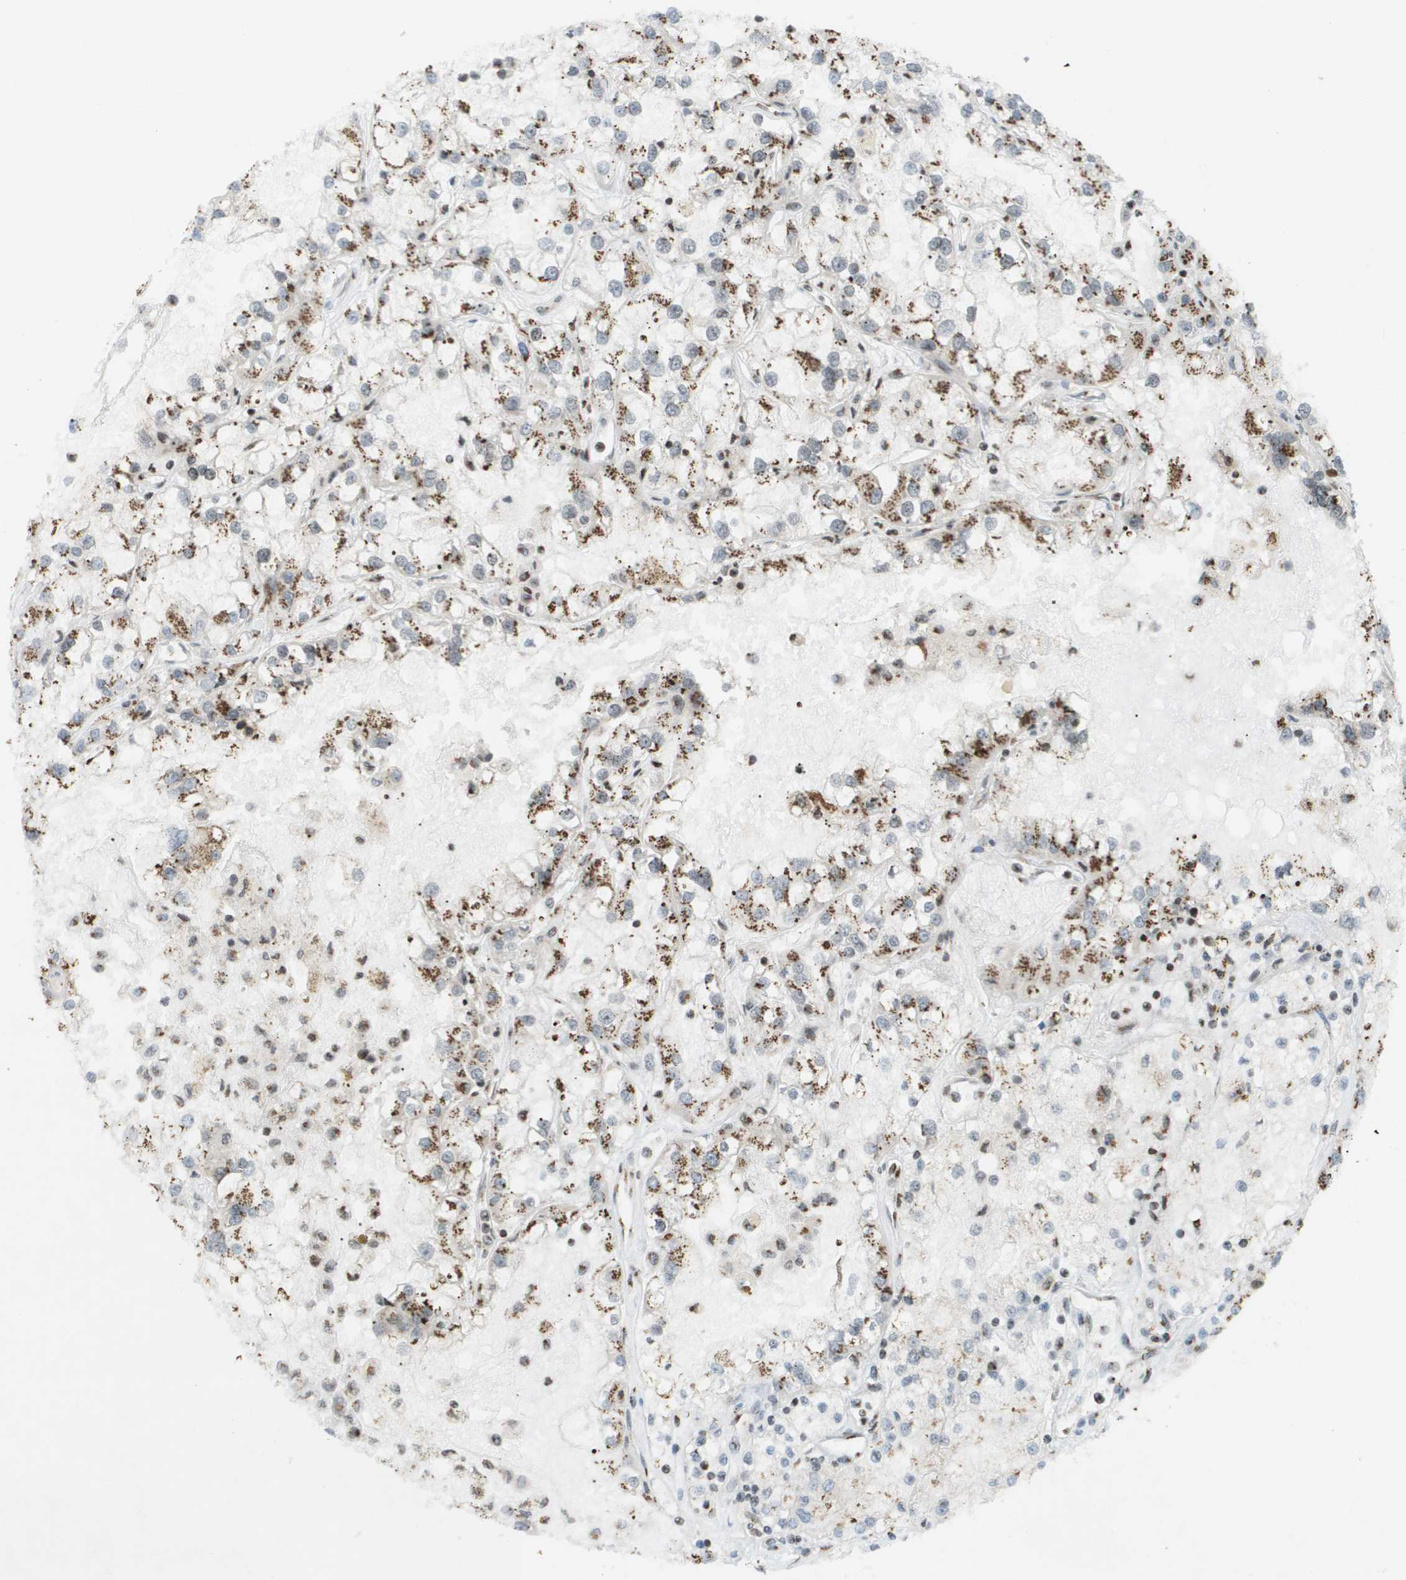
{"staining": {"intensity": "moderate", "quantity": ">75%", "location": "cytoplasmic/membranous,nuclear"}, "tissue": "renal cancer", "cell_type": "Tumor cells", "image_type": "cancer", "snomed": [{"axis": "morphology", "description": "Adenocarcinoma, NOS"}, {"axis": "topography", "description": "Kidney"}], "caption": "Immunohistochemical staining of renal cancer exhibits medium levels of moderate cytoplasmic/membranous and nuclear protein positivity in about >75% of tumor cells.", "gene": "EVC", "patient": {"sex": "female", "age": 52}}